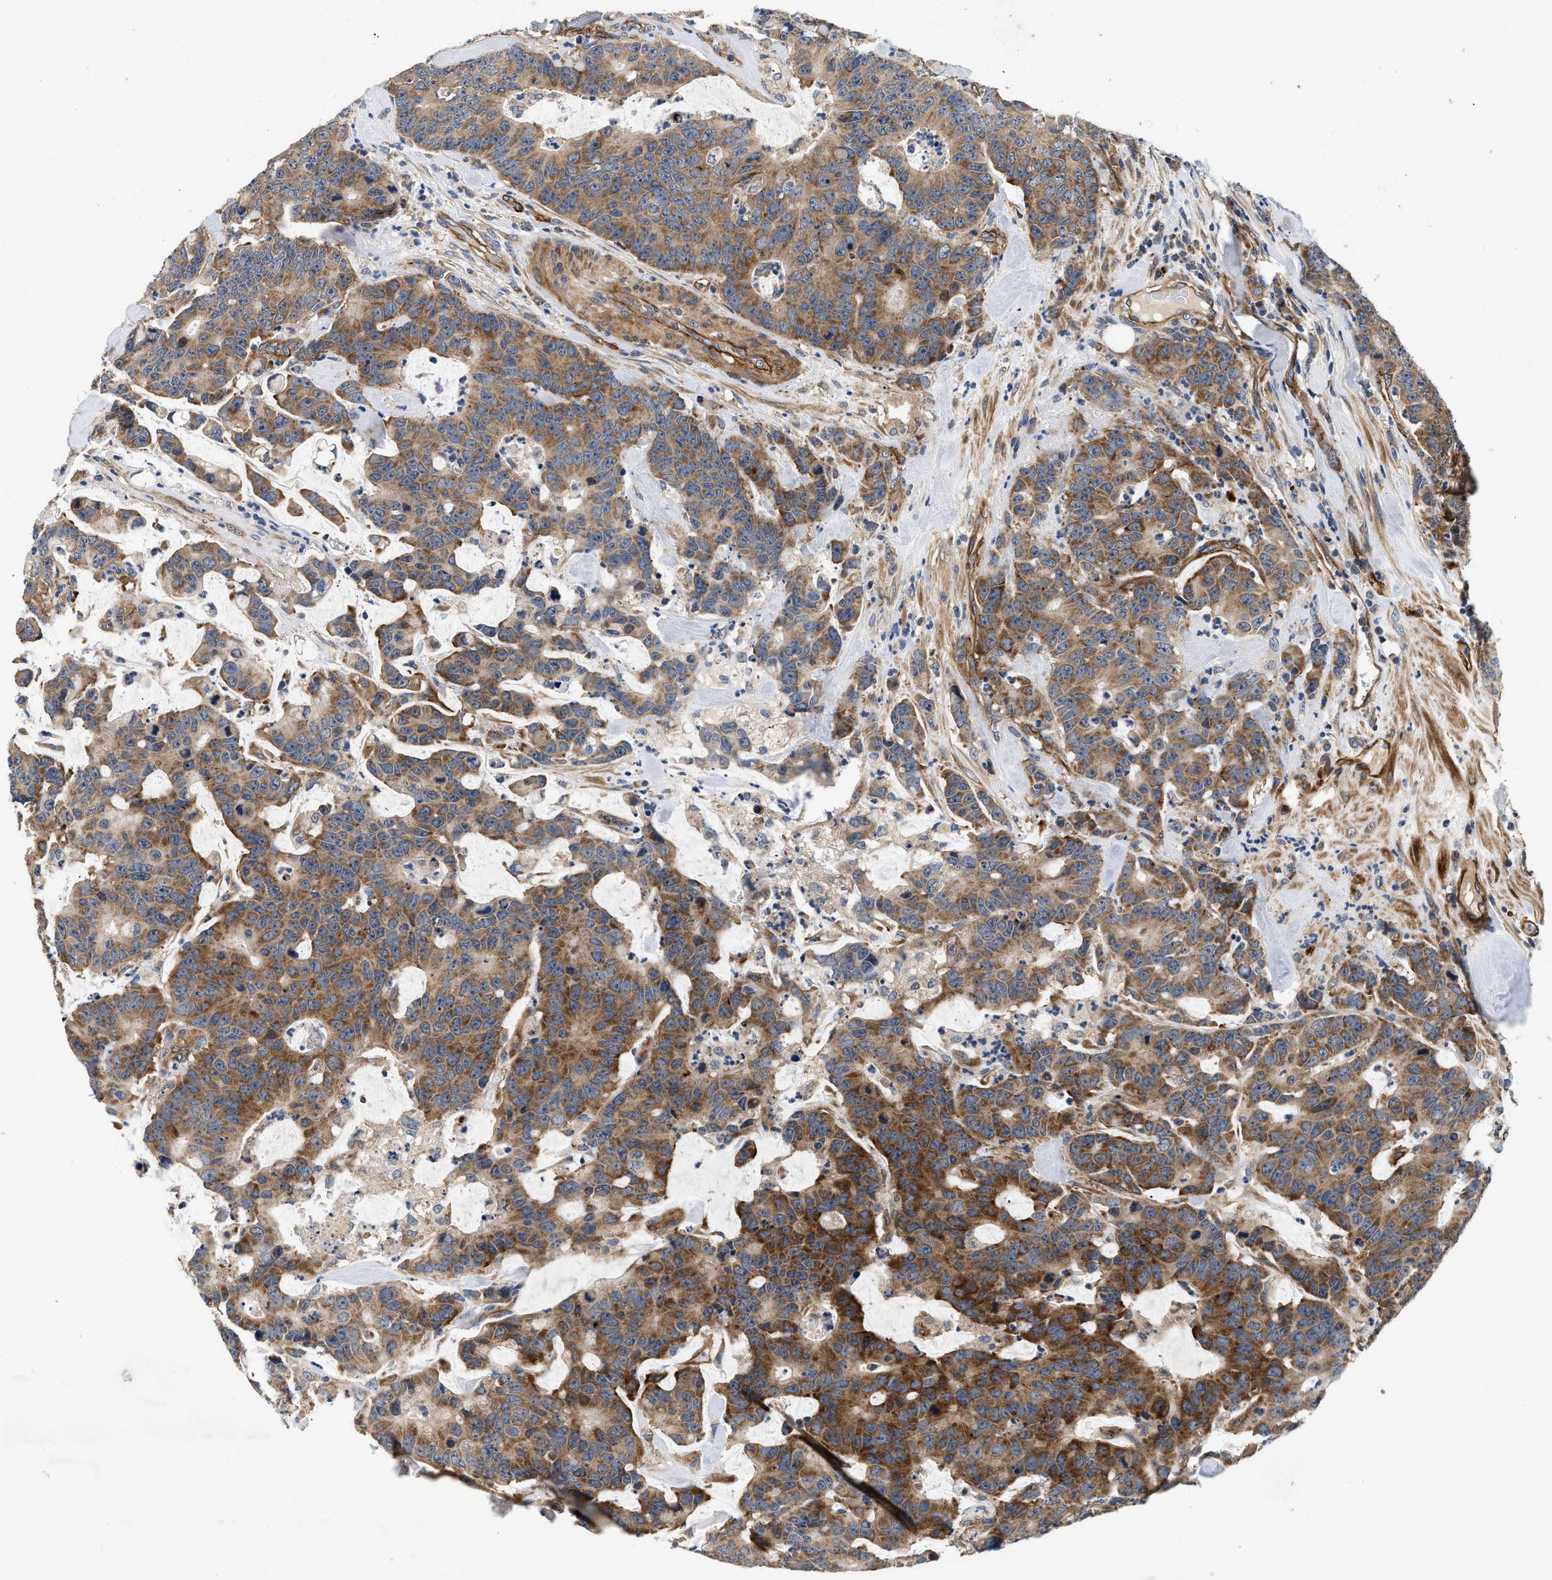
{"staining": {"intensity": "strong", "quantity": ">75%", "location": "cytoplasmic/membranous"}, "tissue": "colorectal cancer", "cell_type": "Tumor cells", "image_type": "cancer", "snomed": [{"axis": "morphology", "description": "Adenocarcinoma, NOS"}, {"axis": "topography", "description": "Colon"}], "caption": "High-magnification brightfield microscopy of colorectal adenocarcinoma stained with DAB (brown) and counterstained with hematoxylin (blue). tumor cells exhibit strong cytoplasmic/membranous positivity is present in approximately>75% of cells.", "gene": "NME6", "patient": {"sex": "female", "age": 86}}